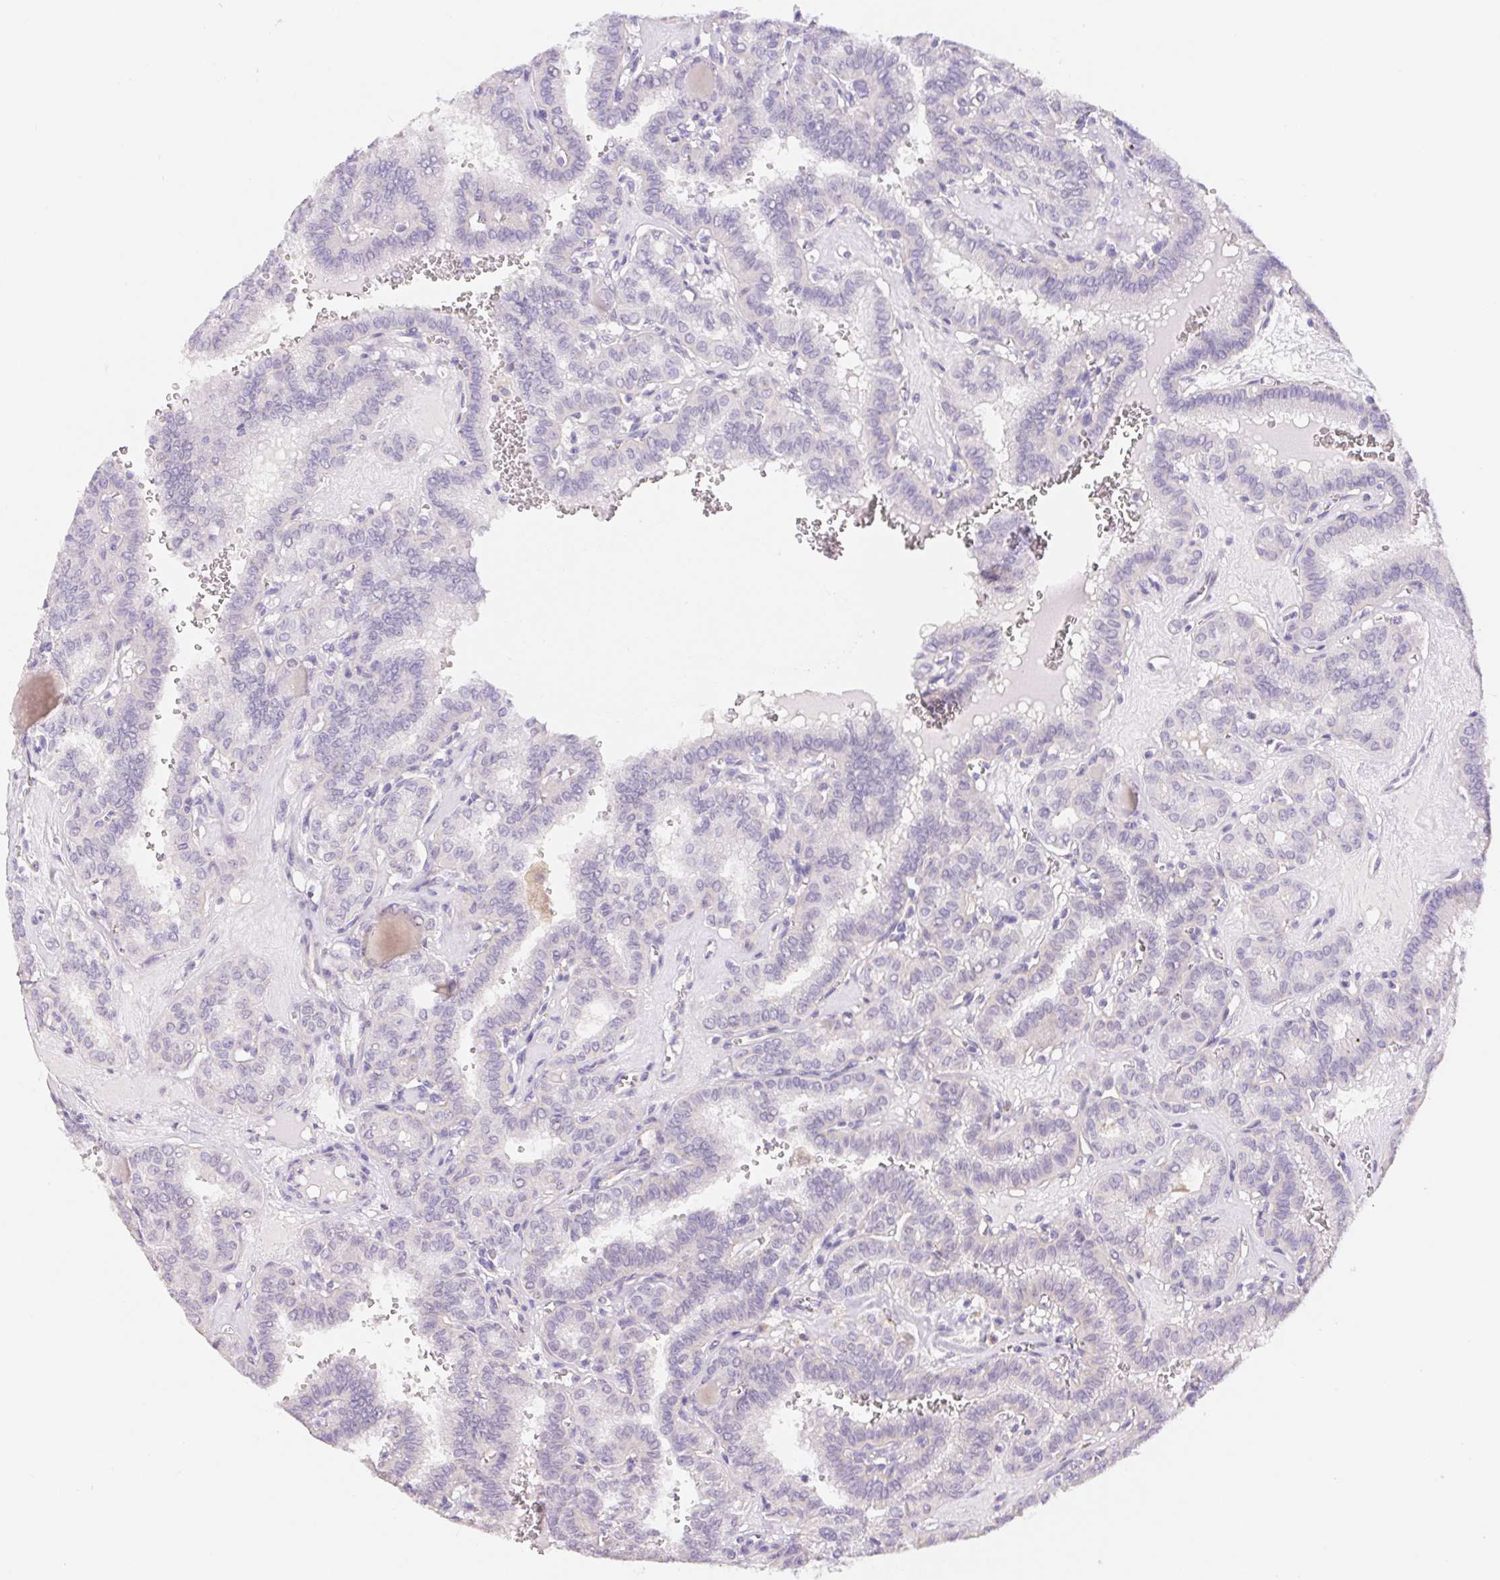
{"staining": {"intensity": "negative", "quantity": "none", "location": "none"}, "tissue": "thyroid cancer", "cell_type": "Tumor cells", "image_type": "cancer", "snomed": [{"axis": "morphology", "description": "Papillary adenocarcinoma, NOS"}, {"axis": "topography", "description": "Thyroid gland"}], "caption": "Thyroid cancer was stained to show a protein in brown. There is no significant expression in tumor cells.", "gene": "FKBP6", "patient": {"sex": "female", "age": 41}}